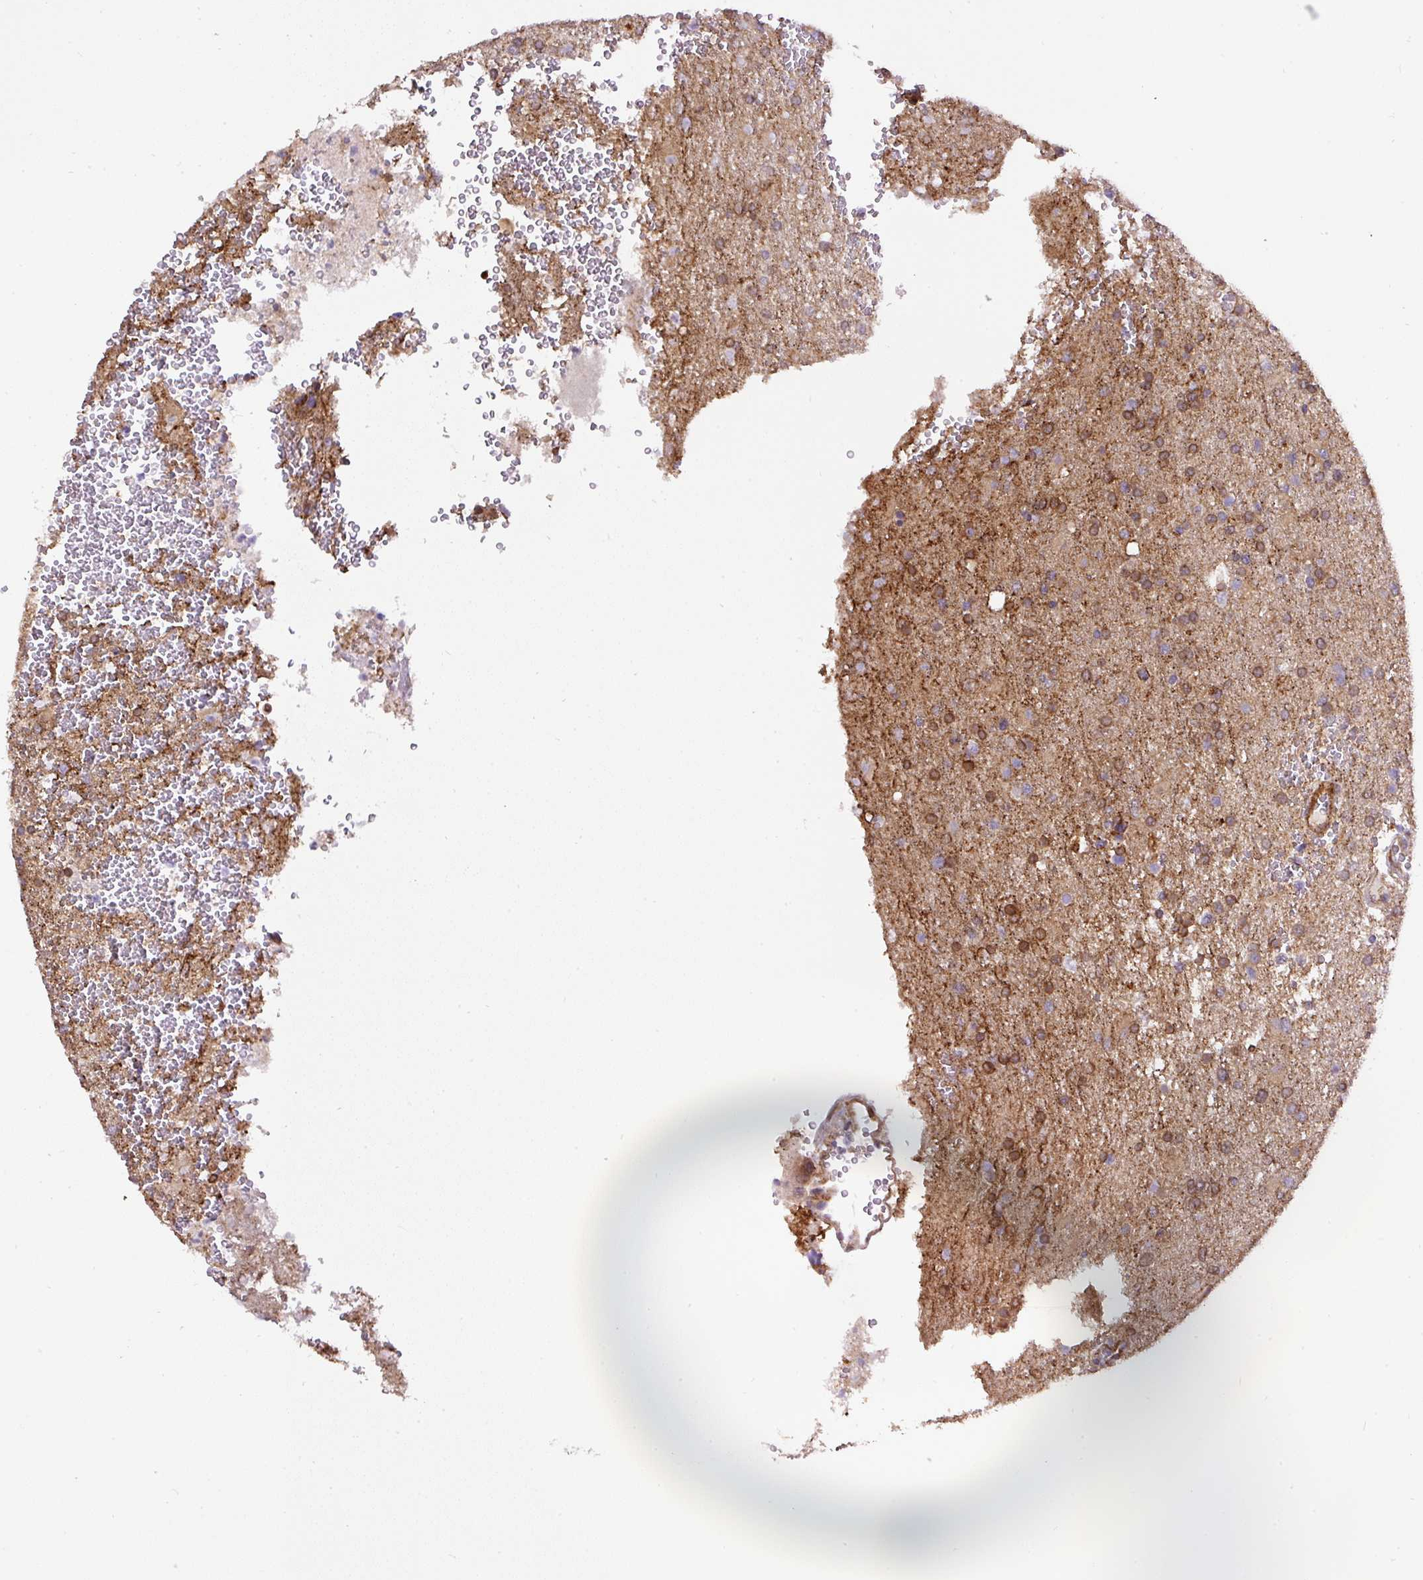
{"staining": {"intensity": "moderate", "quantity": "25%-75%", "location": "cytoplasmic/membranous"}, "tissue": "glioma", "cell_type": "Tumor cells", "image_type": "cancer", "snomed": [{"axis": "morphology", "description": "Glioma, malignant, High grade"}, {"axis": "topography", "description": "Brain"}], "caption": "IHC (DAB (3,3'-diaminobenzidine)) staining of malignant high-grade glioma displays moderate cytoplasmic/membranous protein staining in about 25%-75% of tumor cells.", "gene": "RNF170", "patient": {"sex": "female", "age": 74}}